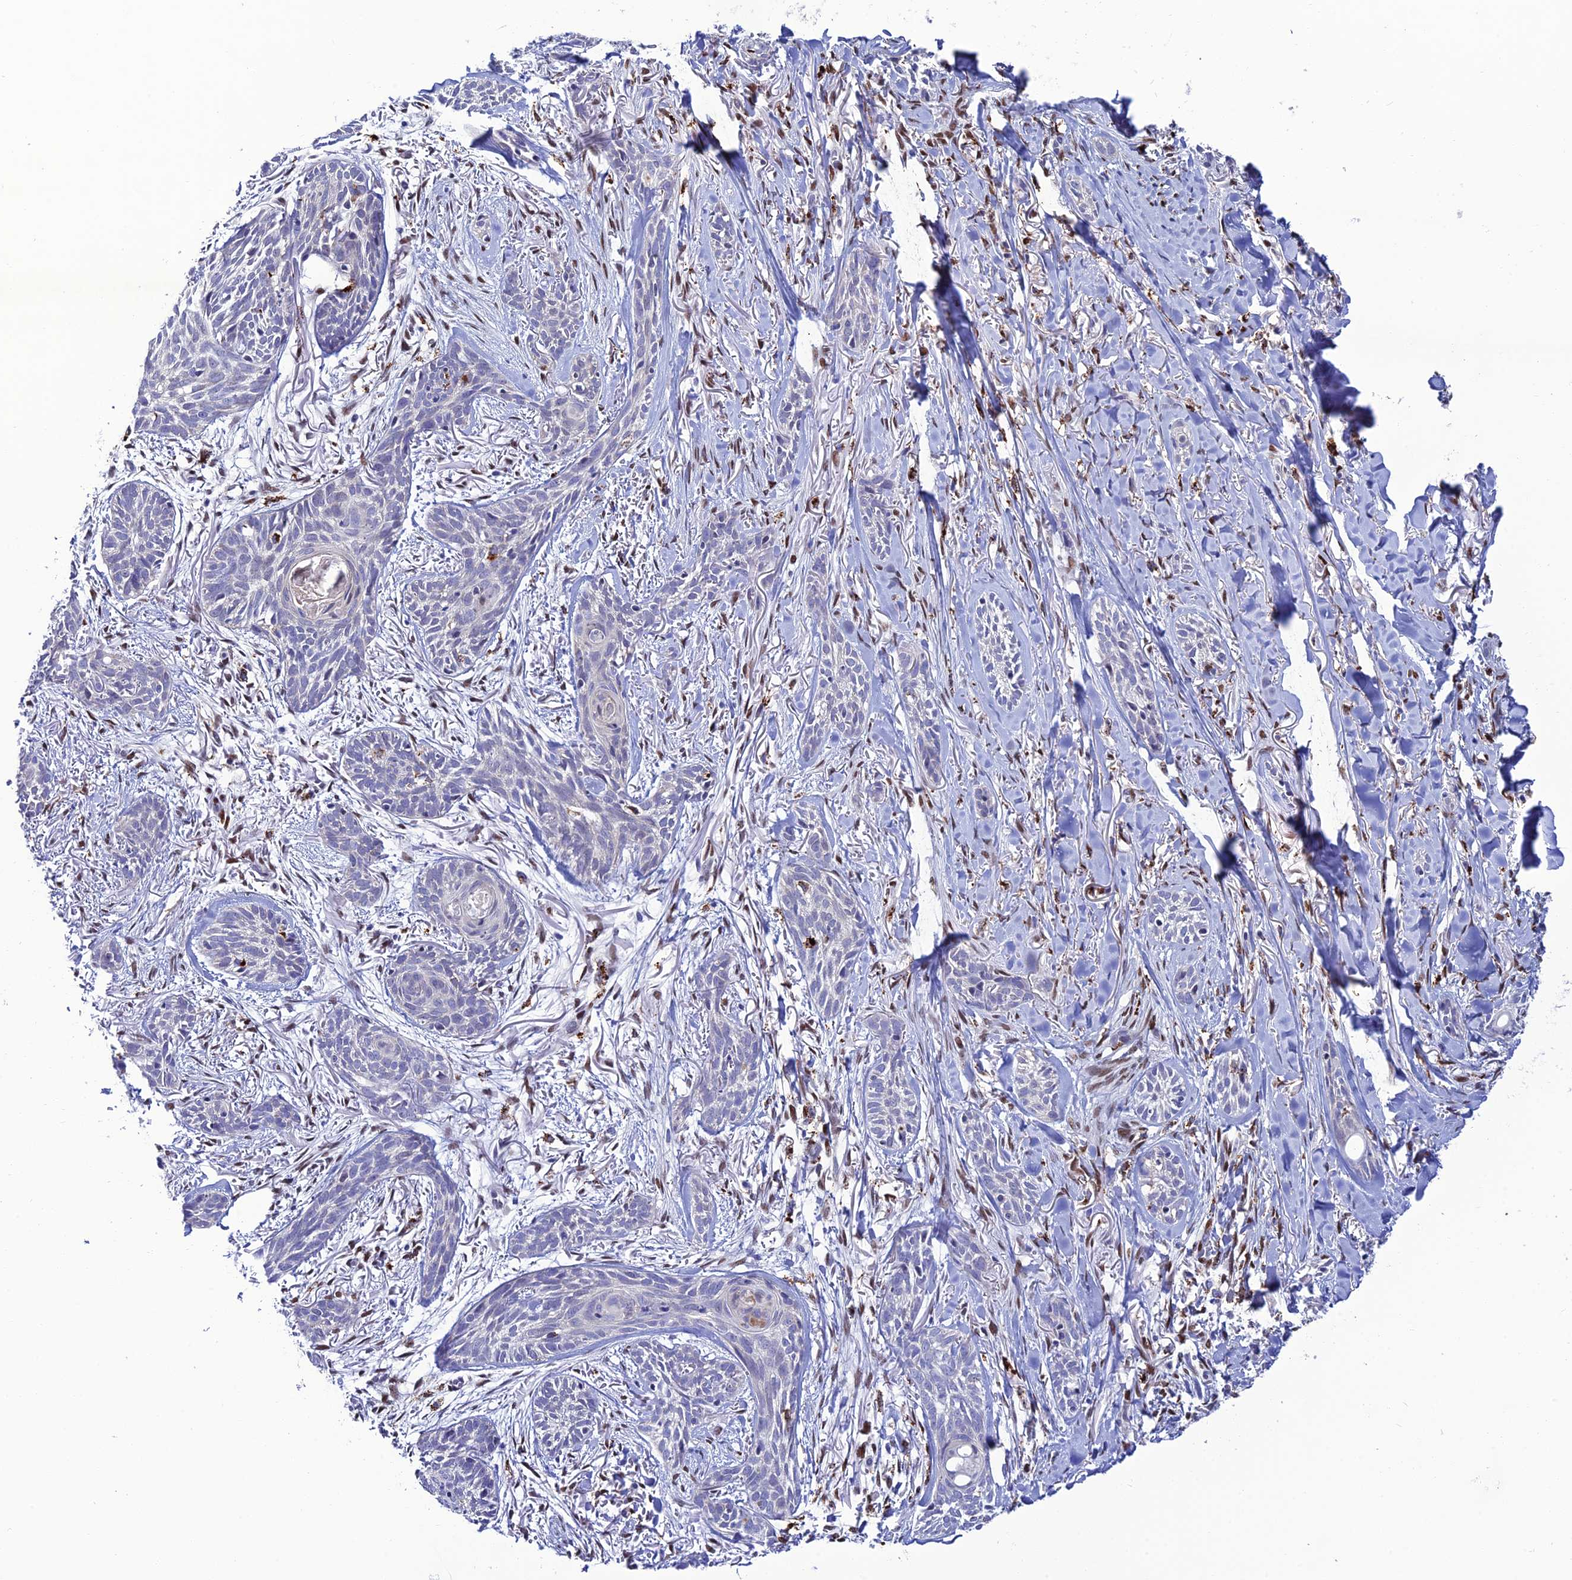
{"staining": {"intensity": "negative", "quantity": "none", "location": "none"}, "tissue": "skin cancer", "cell_type": "Tumor cells", "image_type": "cancer", "snomed": [{"axis": "morphology", "description": "Basal cell carcinoma"}, {"axis": "topography", "description": "Skin"}], "caption": "This photomicrograph is of skin basal cell carcinoma stained with IHC to label a protein in brown with the nuclei are counter-stained blue. There is no positivity in tumor cells.", "gene": "HIC1", "patient": {"sex": "female", "age": 59}}